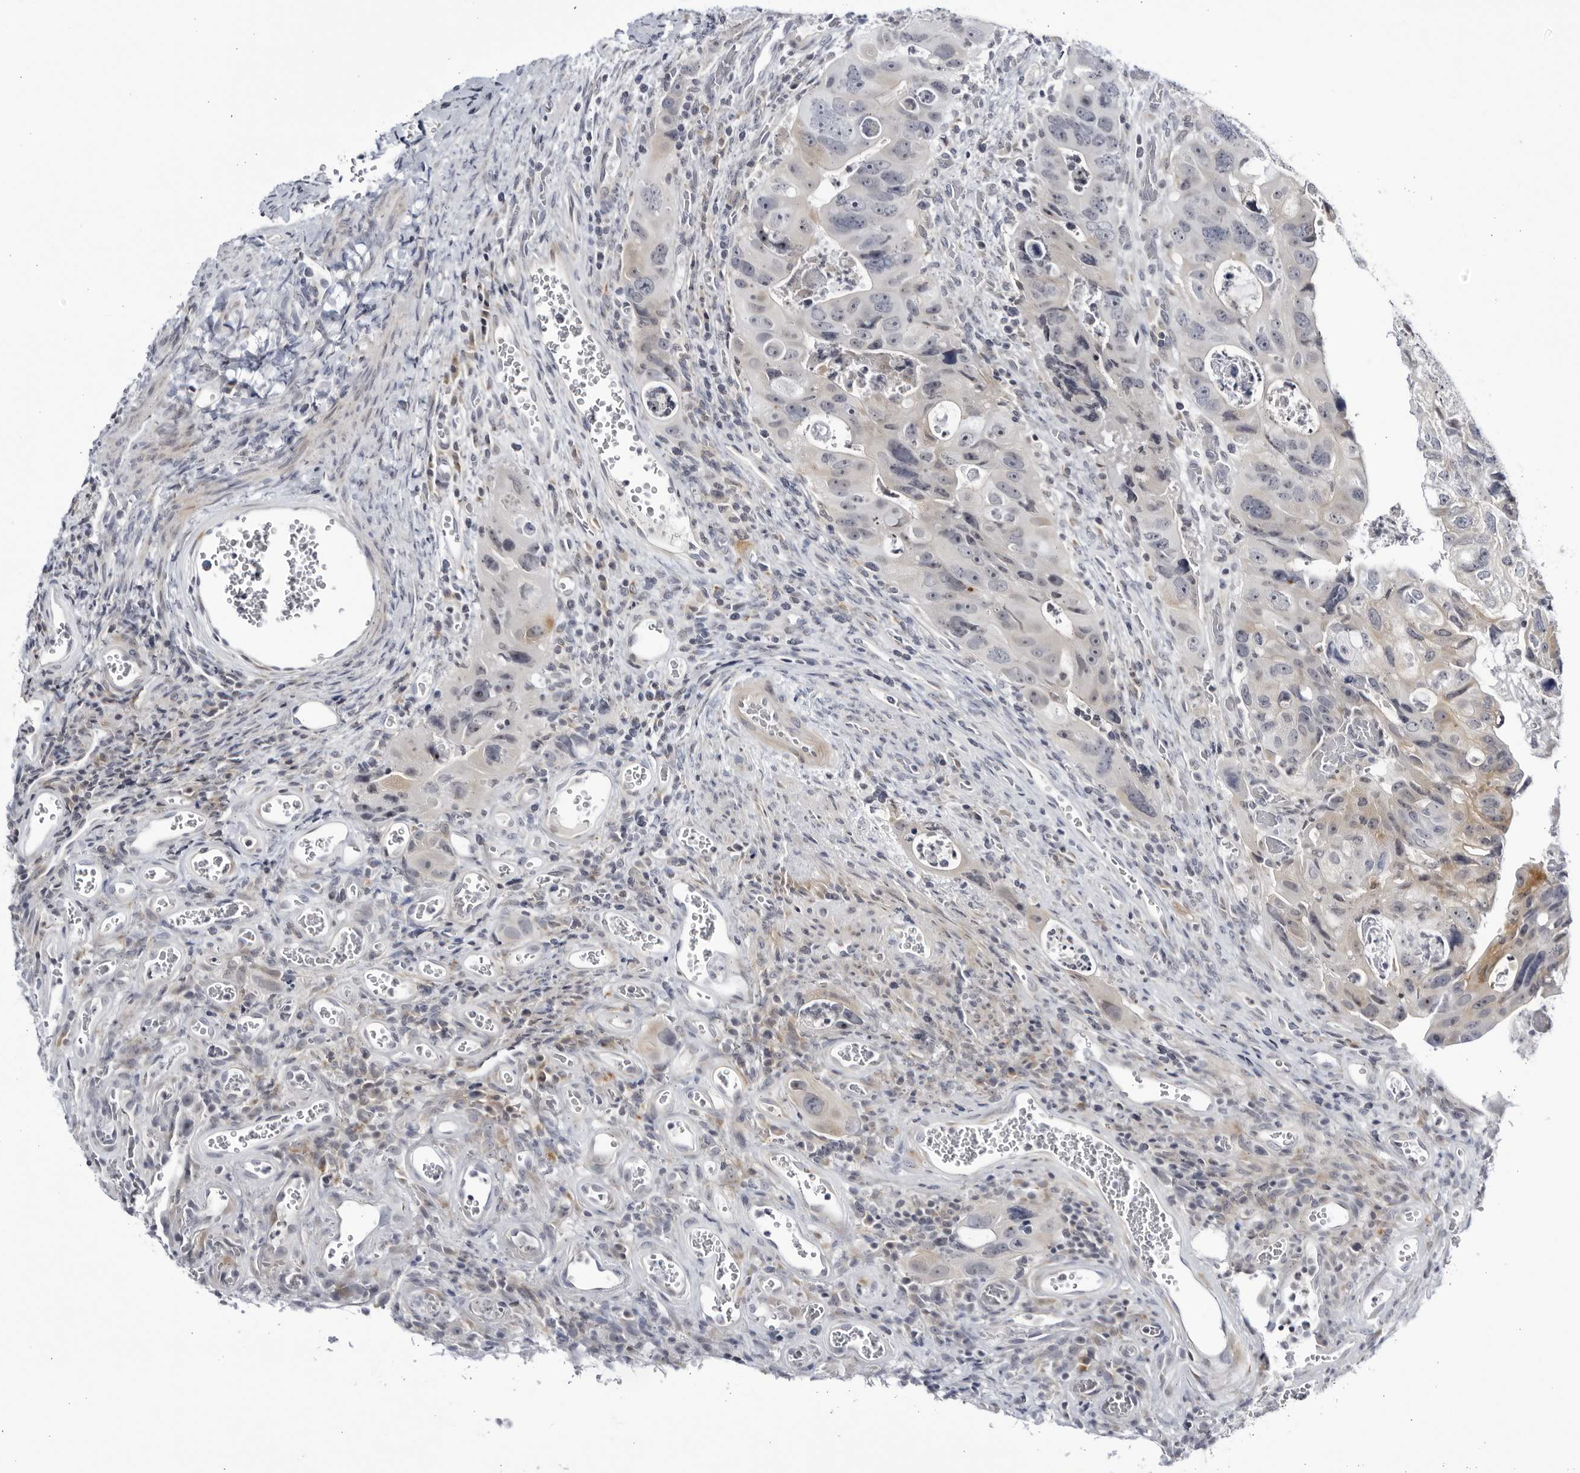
{"staining": {"intensity": "negative", "quantity": "none", "location": "none"}, "tissue": "colorectal cancer", "cell_type": "Tumor cells", "image_type": "cancer", "snomed": [{"axis": "morphology", "description": "Adenocarcinoma, NOS"}, {"axis": "topography", "description": "Rectum"}], "caption": "Immunohistochemical staining of human colorectal cancer displays no significant staining in tumor cells.", "gene": "CNBD1", "patient": {"sex": "male", "age": 59}}